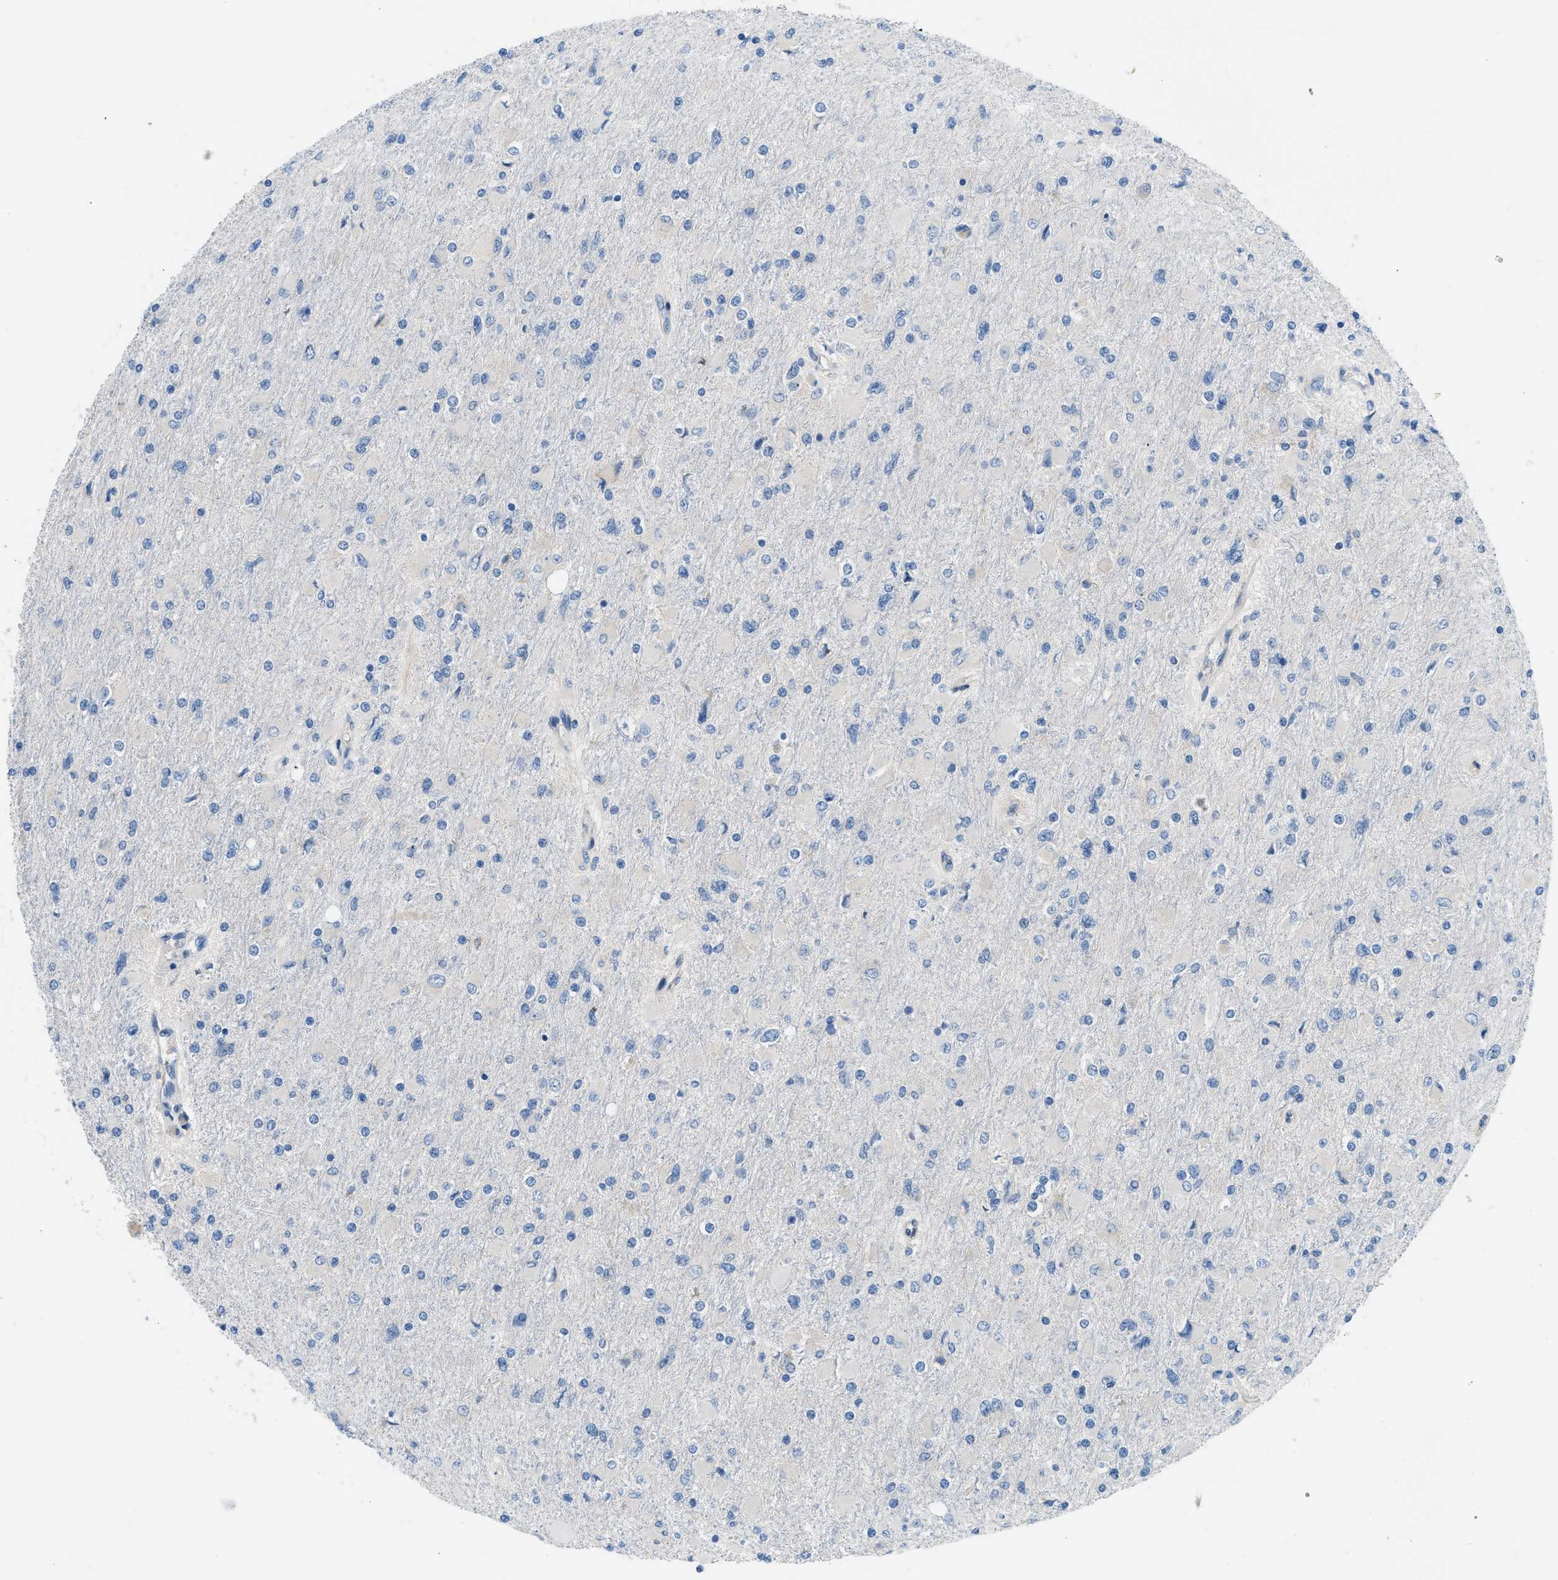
{"staining": {"intensity": "negative", "quantity": "none", "location": "none"}, "tissue": "glioma", "cell_type": "Tumor cells", "image_type": "cancer", "snomed": [{"axis": "morphology", "description": "Glioma, malignant, High grade"}, {"axis": "topography", "description": "Cerebral cortex"}], "caption": "This image is of malignant glioma (high-grade) stained with immunohistochemistry to label a protein in brown with the nuclei are counter-stained blue. There is no expression in tumor cells.", "gene": "COL15A1", "patient": {"sex": "female", "age": 36}}